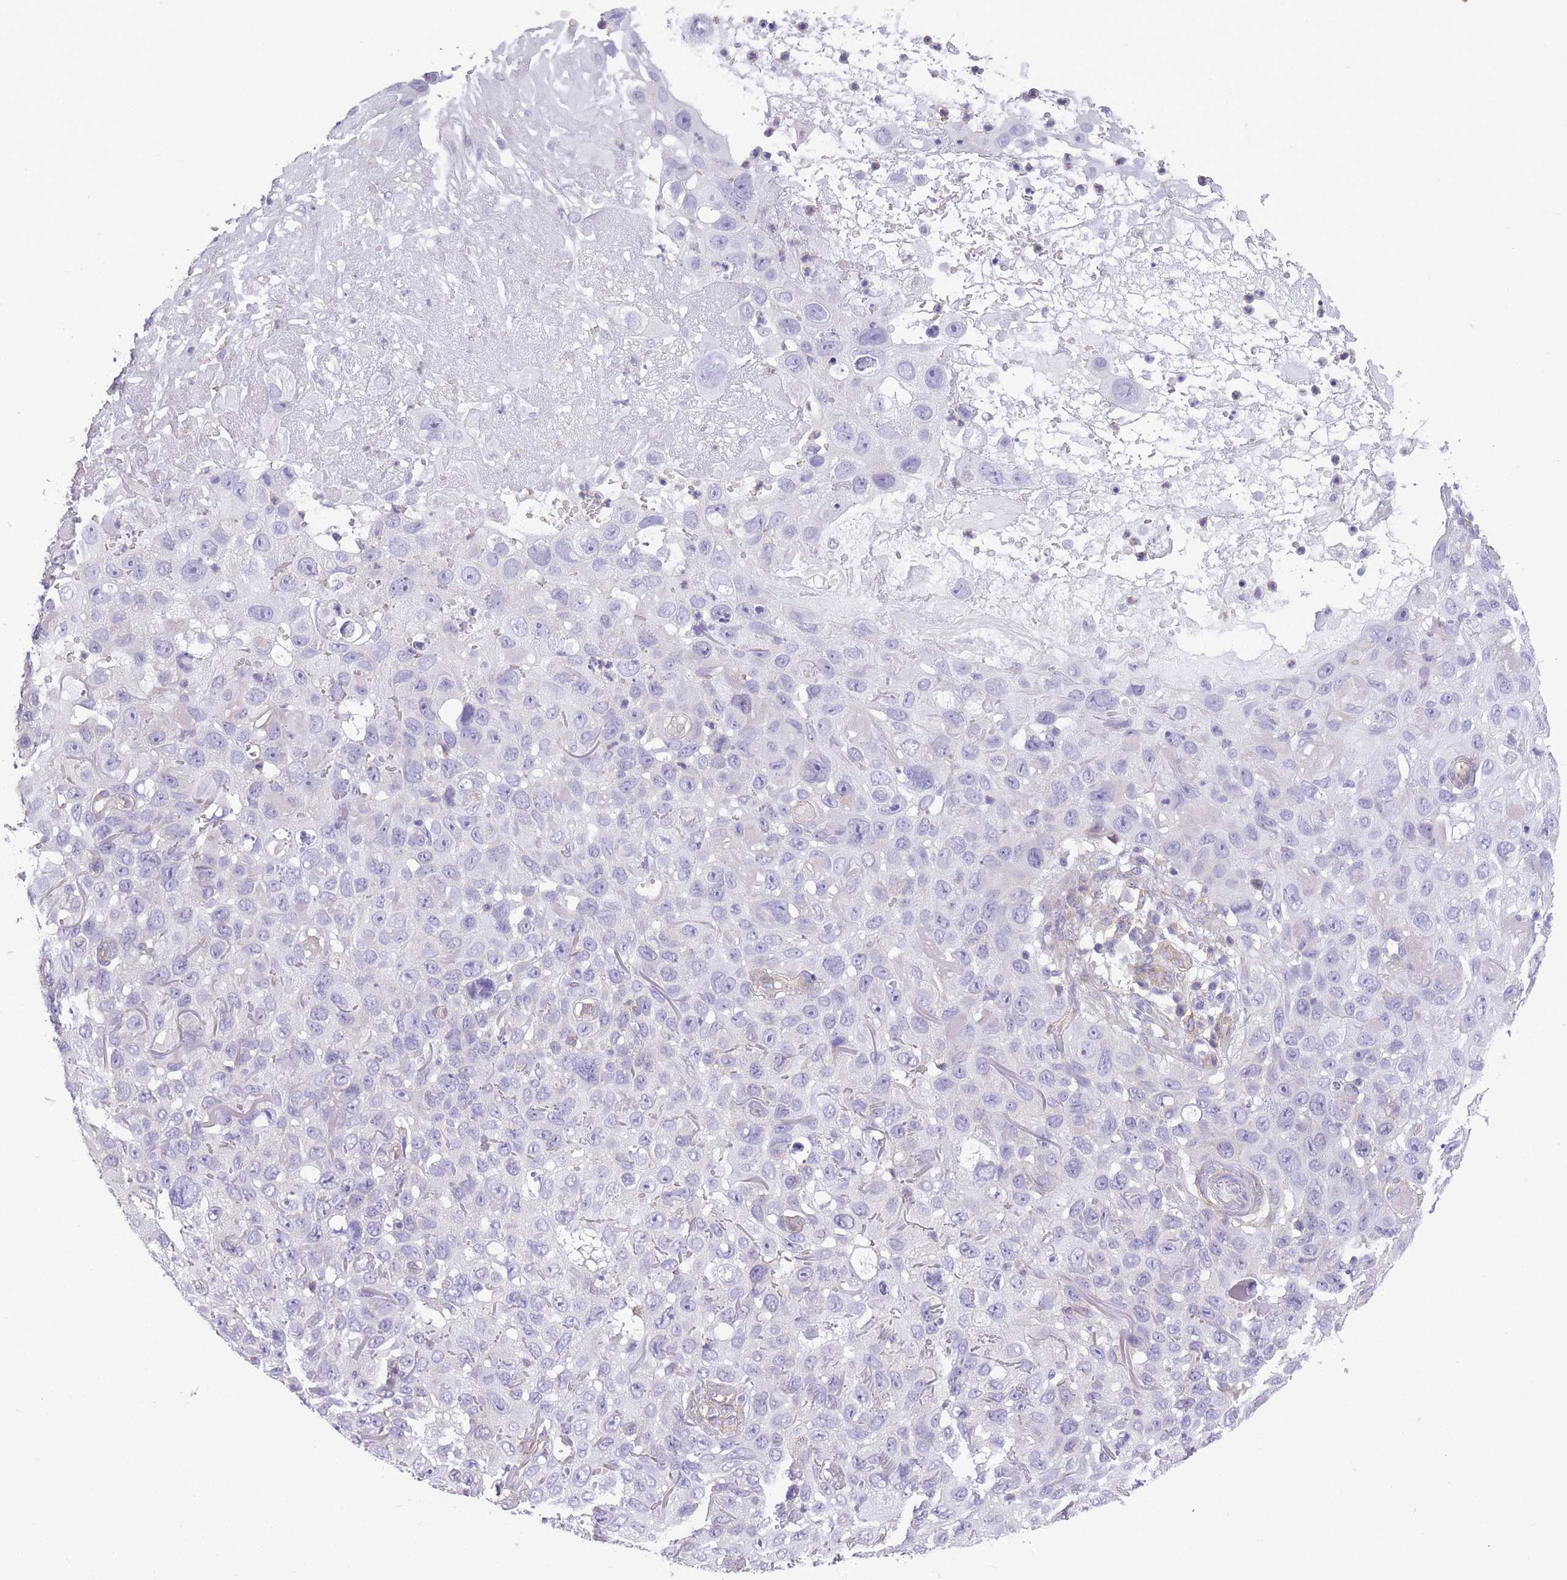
{"staining": {"intensity": "negative", "quantity": "none", "location": "none"}, "tissue": "skin cancer", "cell_type": "Tumor cells", "image_type": "cancer", "snomed": [{"axis": "morphology", "description": "Squamous cell carcinoma in situ, NOS"}, {"axis": "morphology", "description": "Squamous cell carcinoma, NOS"}, {"axis": "topography", "description": "Skin"}], "caption": "The IHC micrograph has no significant staining in tumor cells of skin cancer tissue.", "gene": "ADD1", "patient": {"sex": "male", "age": 93}}